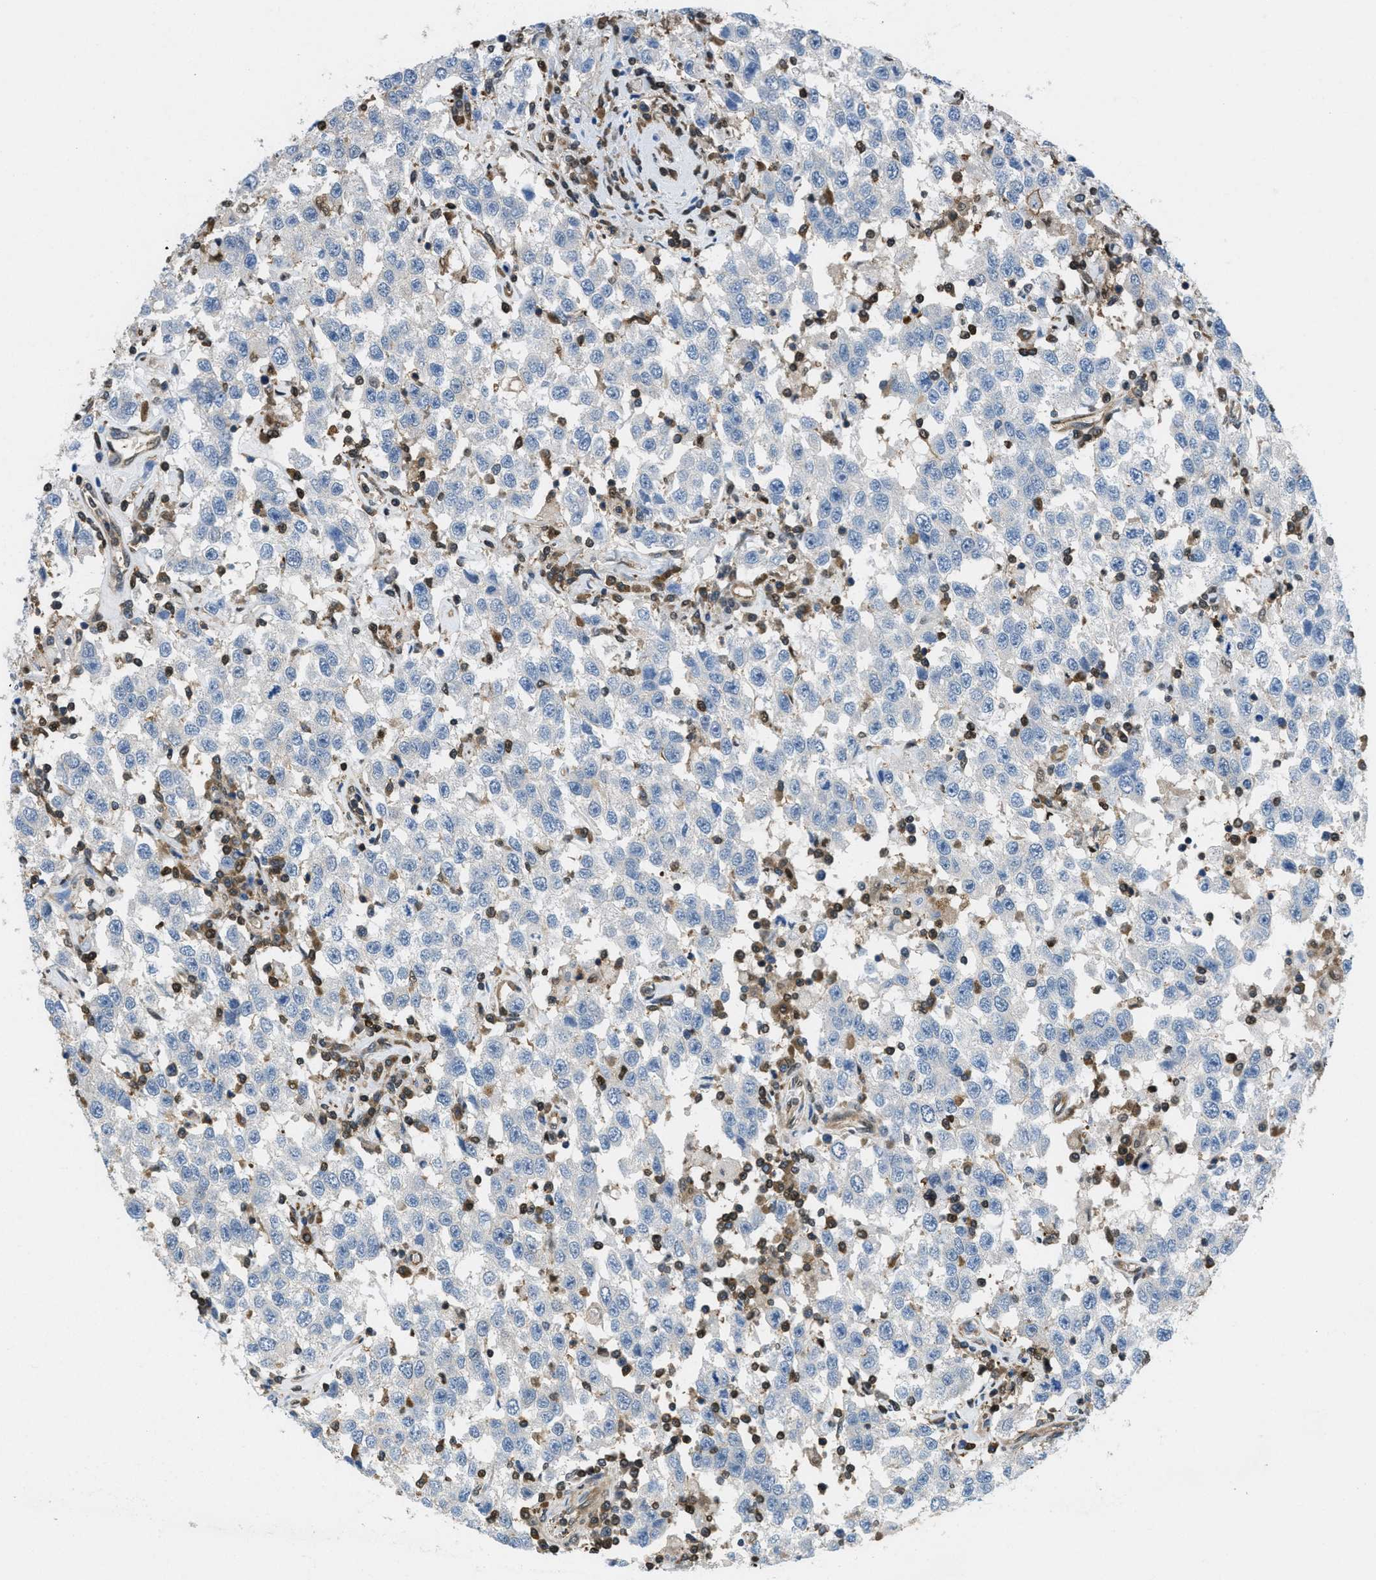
{"staining": {"intensity": "negative", "quantity": "none", "location": "none"}, "tissue": "testis cancer", "cell_type": "Tumor cells", "image_type": "cancer", "snomed": [{"axis": "morphology", "description": "Seminoma, NOS"}, {"axis": "topography", "description": "Testis"}], "caption": "Immunohistochemistry (IHC) micrograph of seminoma (testis) stained for a protein (brown), which displays no expression in tumor cells.", "gene": "PIP5K1C", "patient": {"sex": "male", "age": 41}}